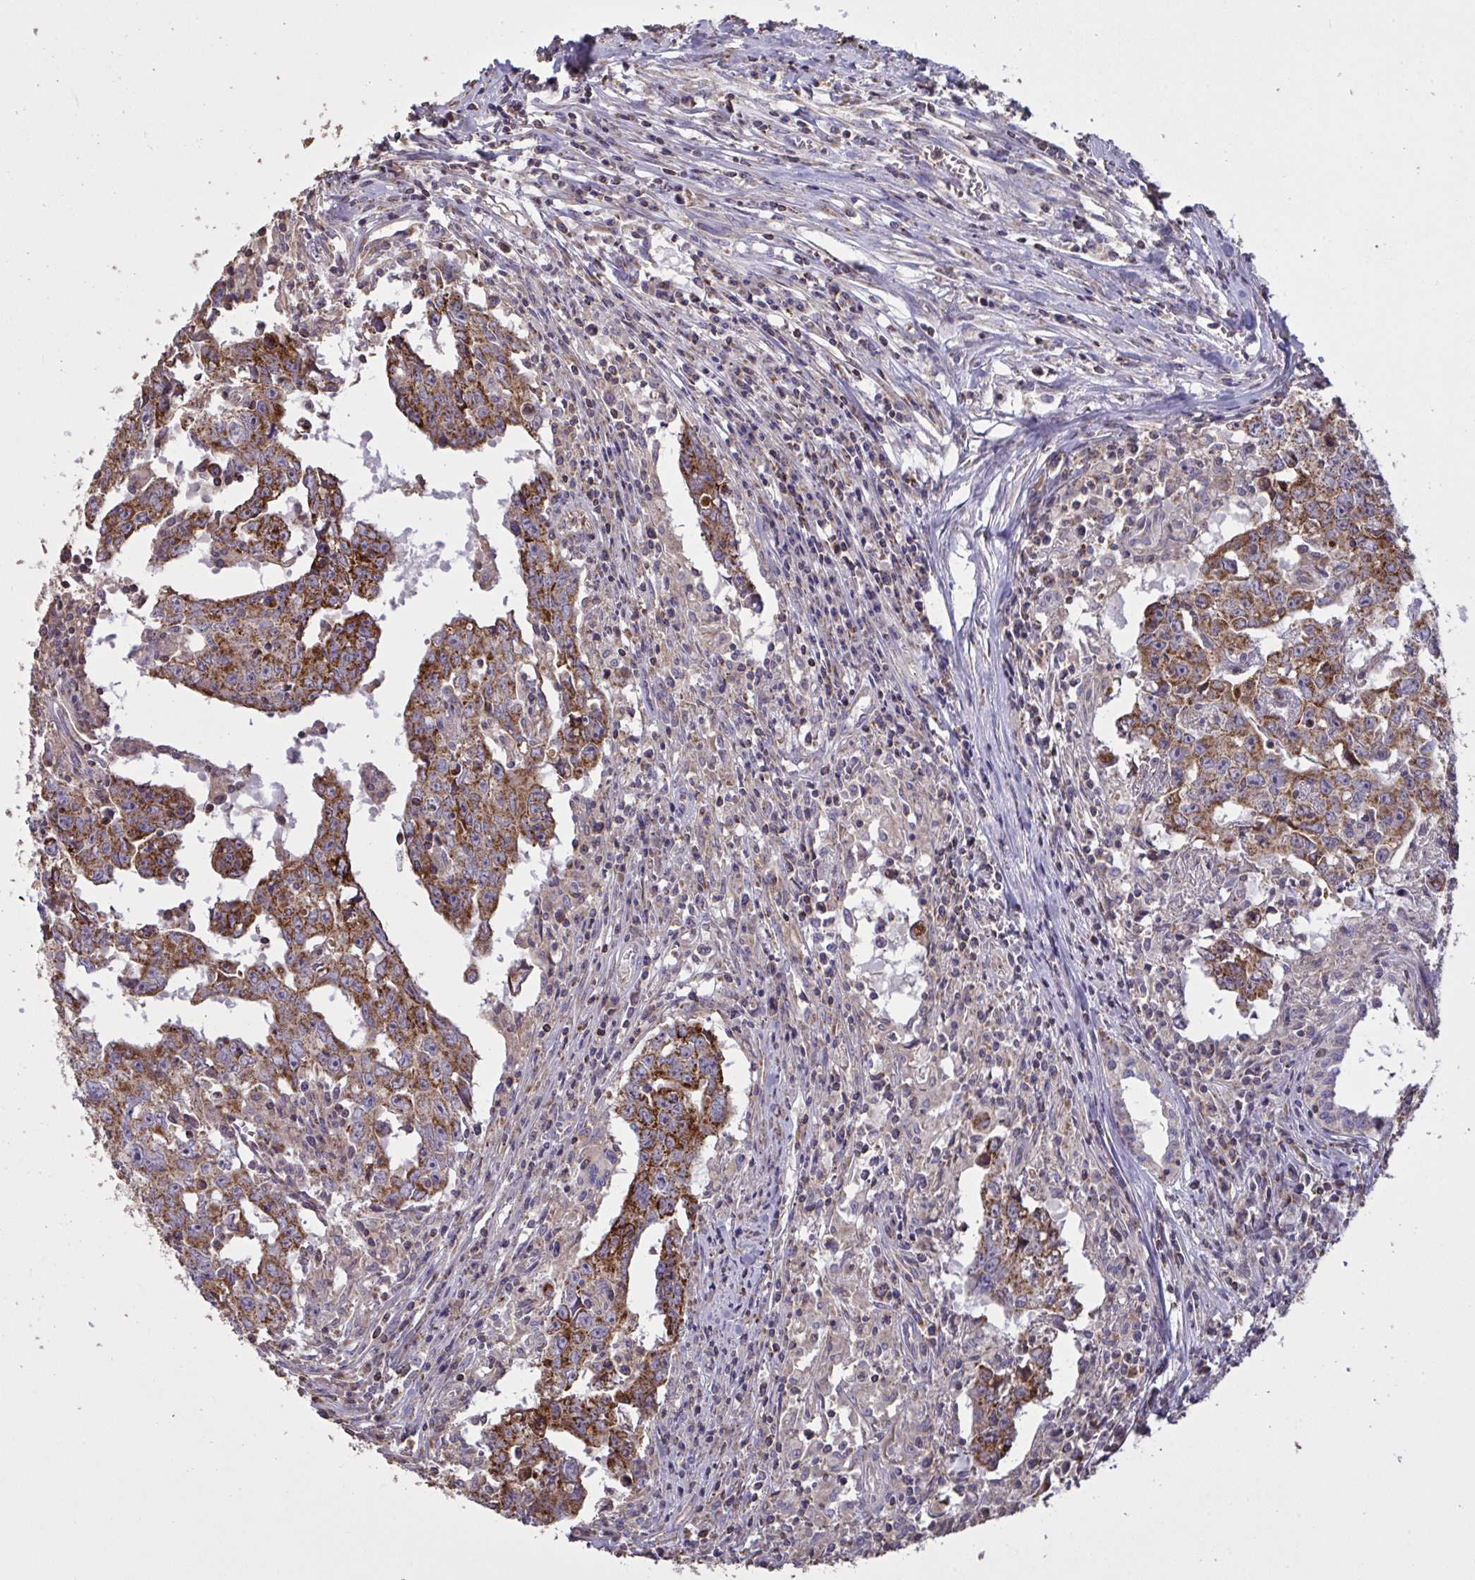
{"staining": {"intensity": "strong", "quantity": ">75%", "location": "cytoplasmic/membranous"}, "tissue": "testis cancer", "cell_type": "Tumor cells", "image_type": "cancer", "snomed": [{"axis": "morphology", "description": "Carcinoma, Embryonal, NOS"}, {"axis": "topography", "description": "Testis"}], "caption": "About >75% of tumor cells in testis cancer reveal strong cytoplasmic/membranous protein positivity as visualized by brown immunohistochemical staining.", "gene": "MICOS10", "patient": {"sex": "male", "age": 22}}